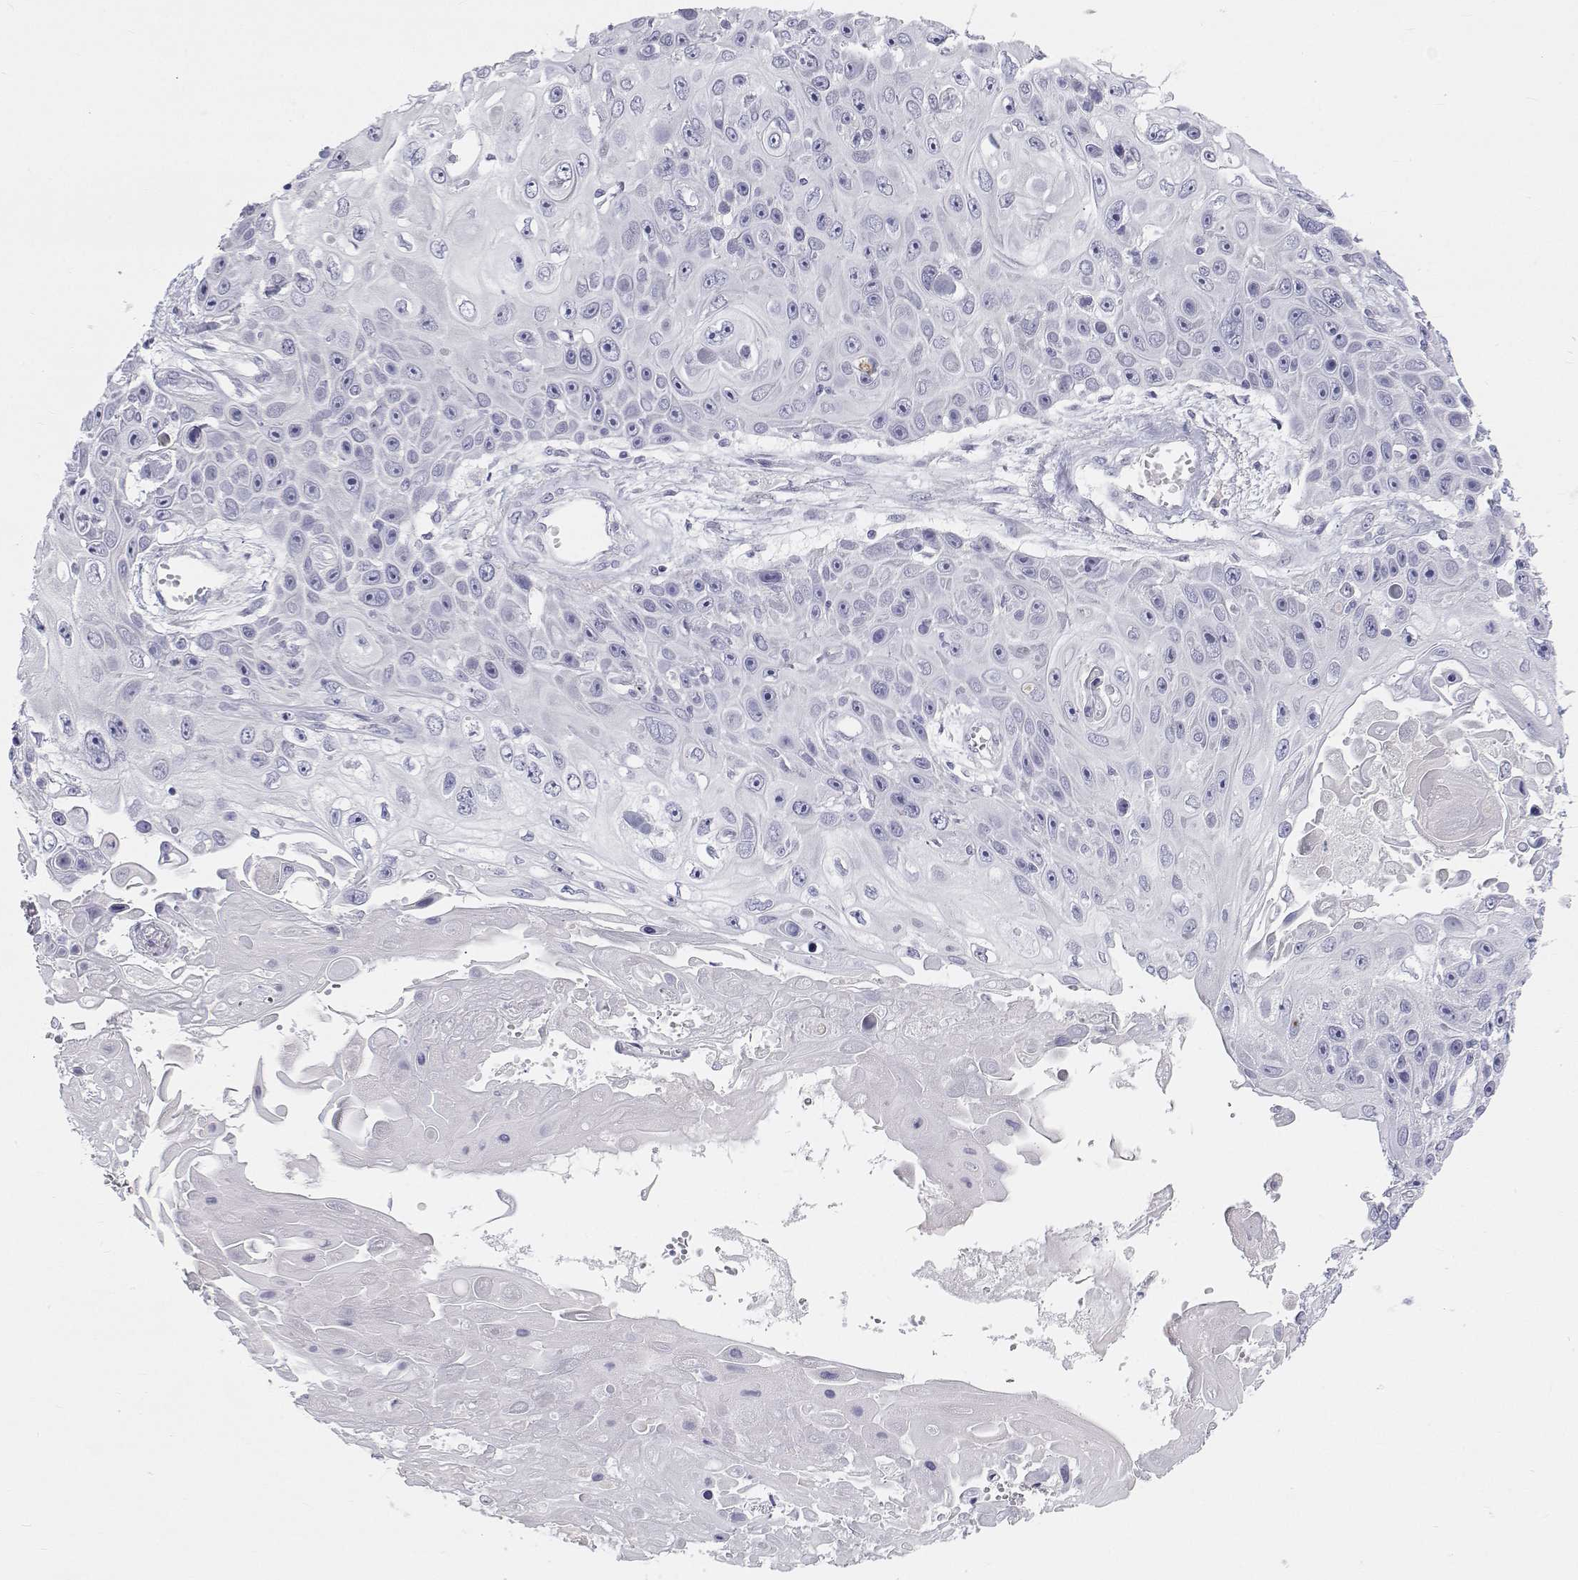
{"staining": {"intensity": "negative", "quantity": "none", "location": "none"}, "tissue": "skin cancer", "cell_type": "Tumor cells", "image_type": "cancer", "snomed": [{"axis": "morphology", "description": "Squamous cell carcinoma, NOS"}, {"axis": "topography", "description": "Skin"}], "caption": "Skin cancer (squamous cell carcinoma) stained for a protein using immunohistochemistry (IHC) displays no positivity tumor cells.", "gene": "TTN", "patient": {"sex": "male", "age": 82}}